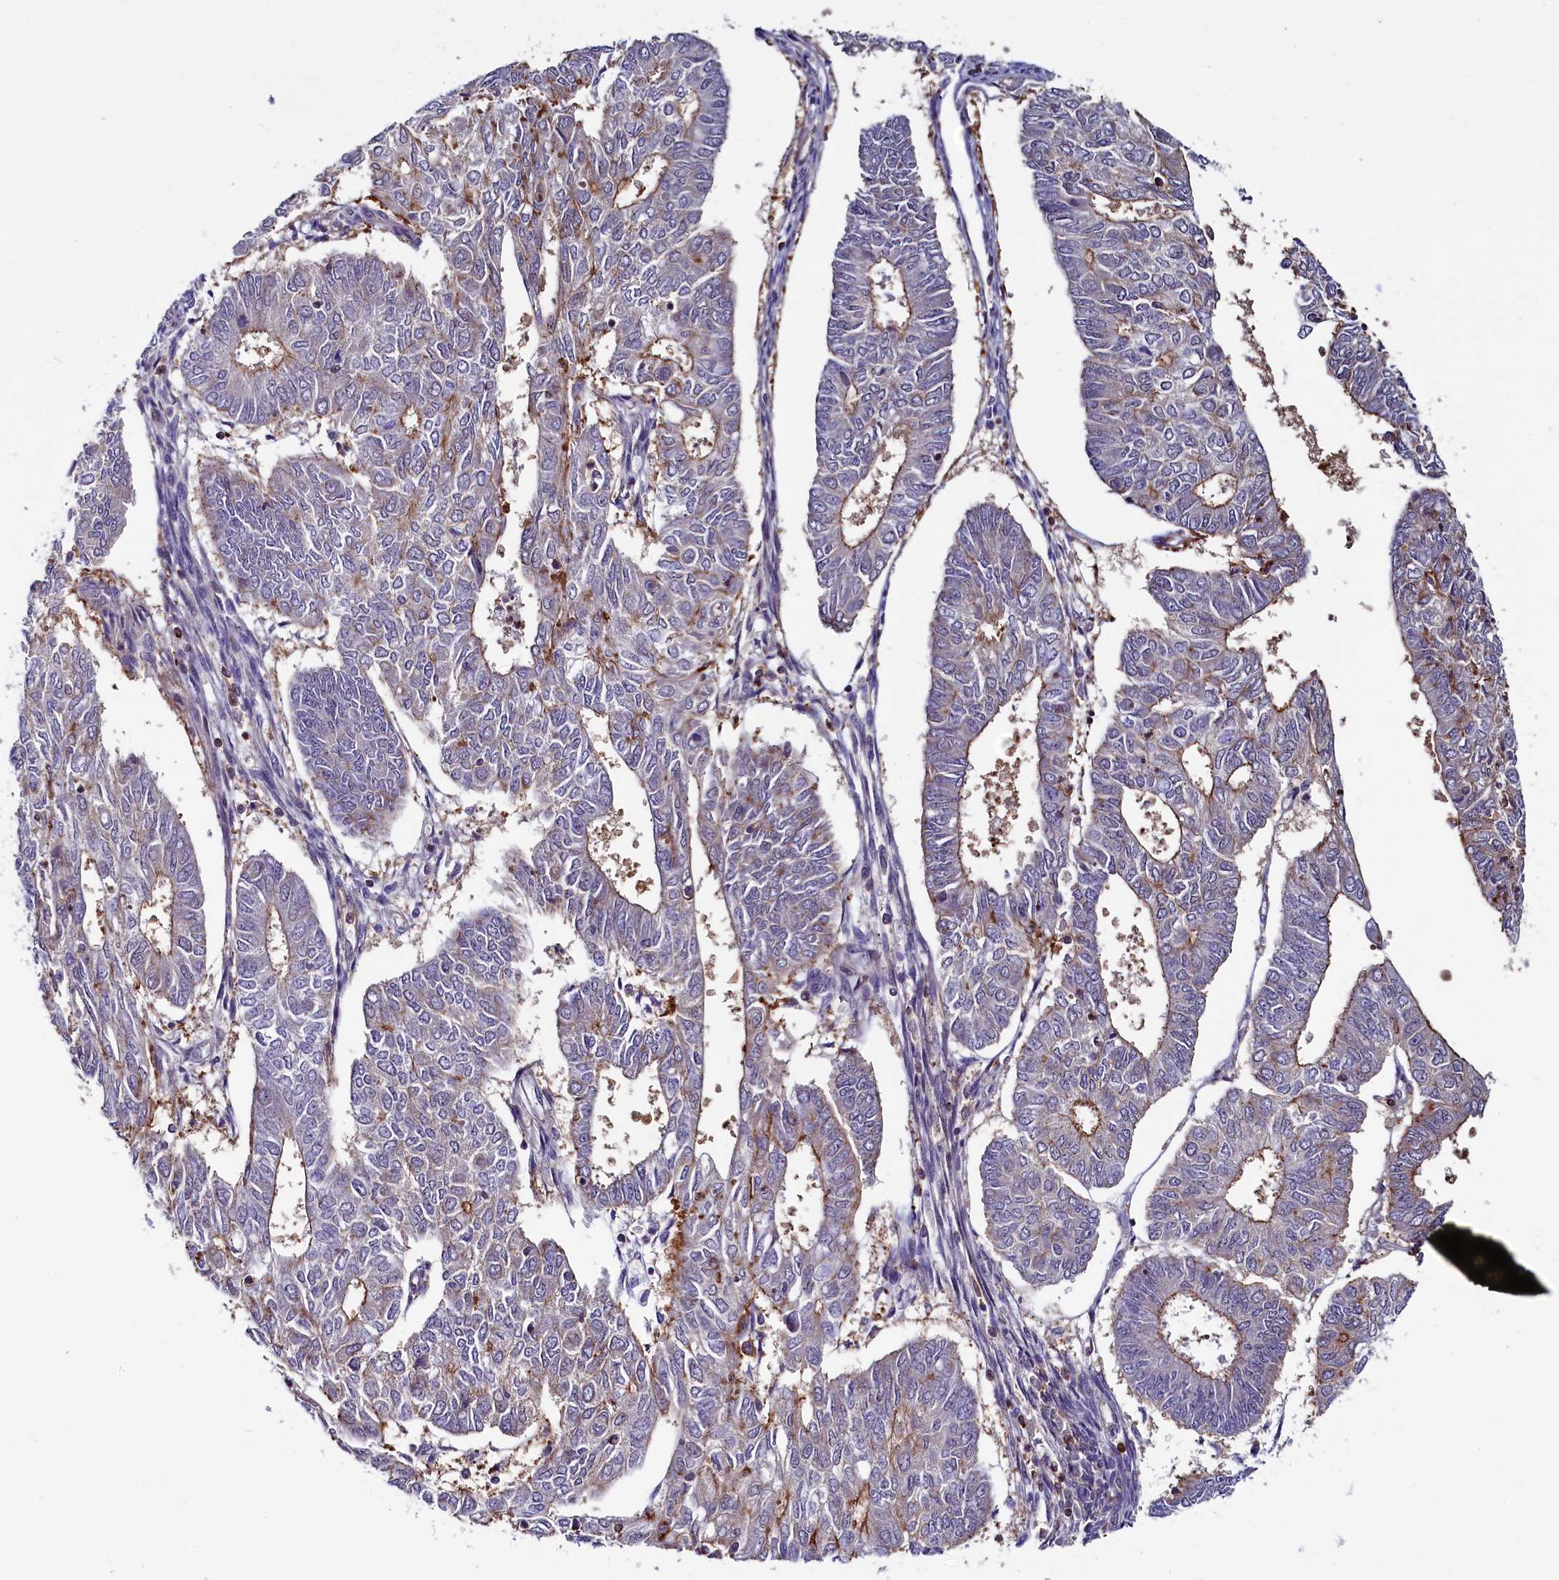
{"staining": {"intensity": "moderate", "quantity": "25%-75%", "location": "cytoplasmic/membranous"}, "tissue": "endometrial cancer", "cell_type": "Tumor cells", "image_type": "cancer", "snomed": [{"axis": "morphology", "description": "Adenocarcinoma, NOS"}, {"axis": "topography", "description": "Endometrium"}], "caption": "A high-resolution image shows immunohistochemistry (IHC) staining of endometrial adenocarcinoma, which reveals moderate cytoplasmic/membranous staining in approximately 25%-75% of tumor cells. Immunohistochemistry stains the protein in brown and the nuclei are stained blue.", "gene": "CIAPIN1", "patient": {"sex": "female", "age": 68}}